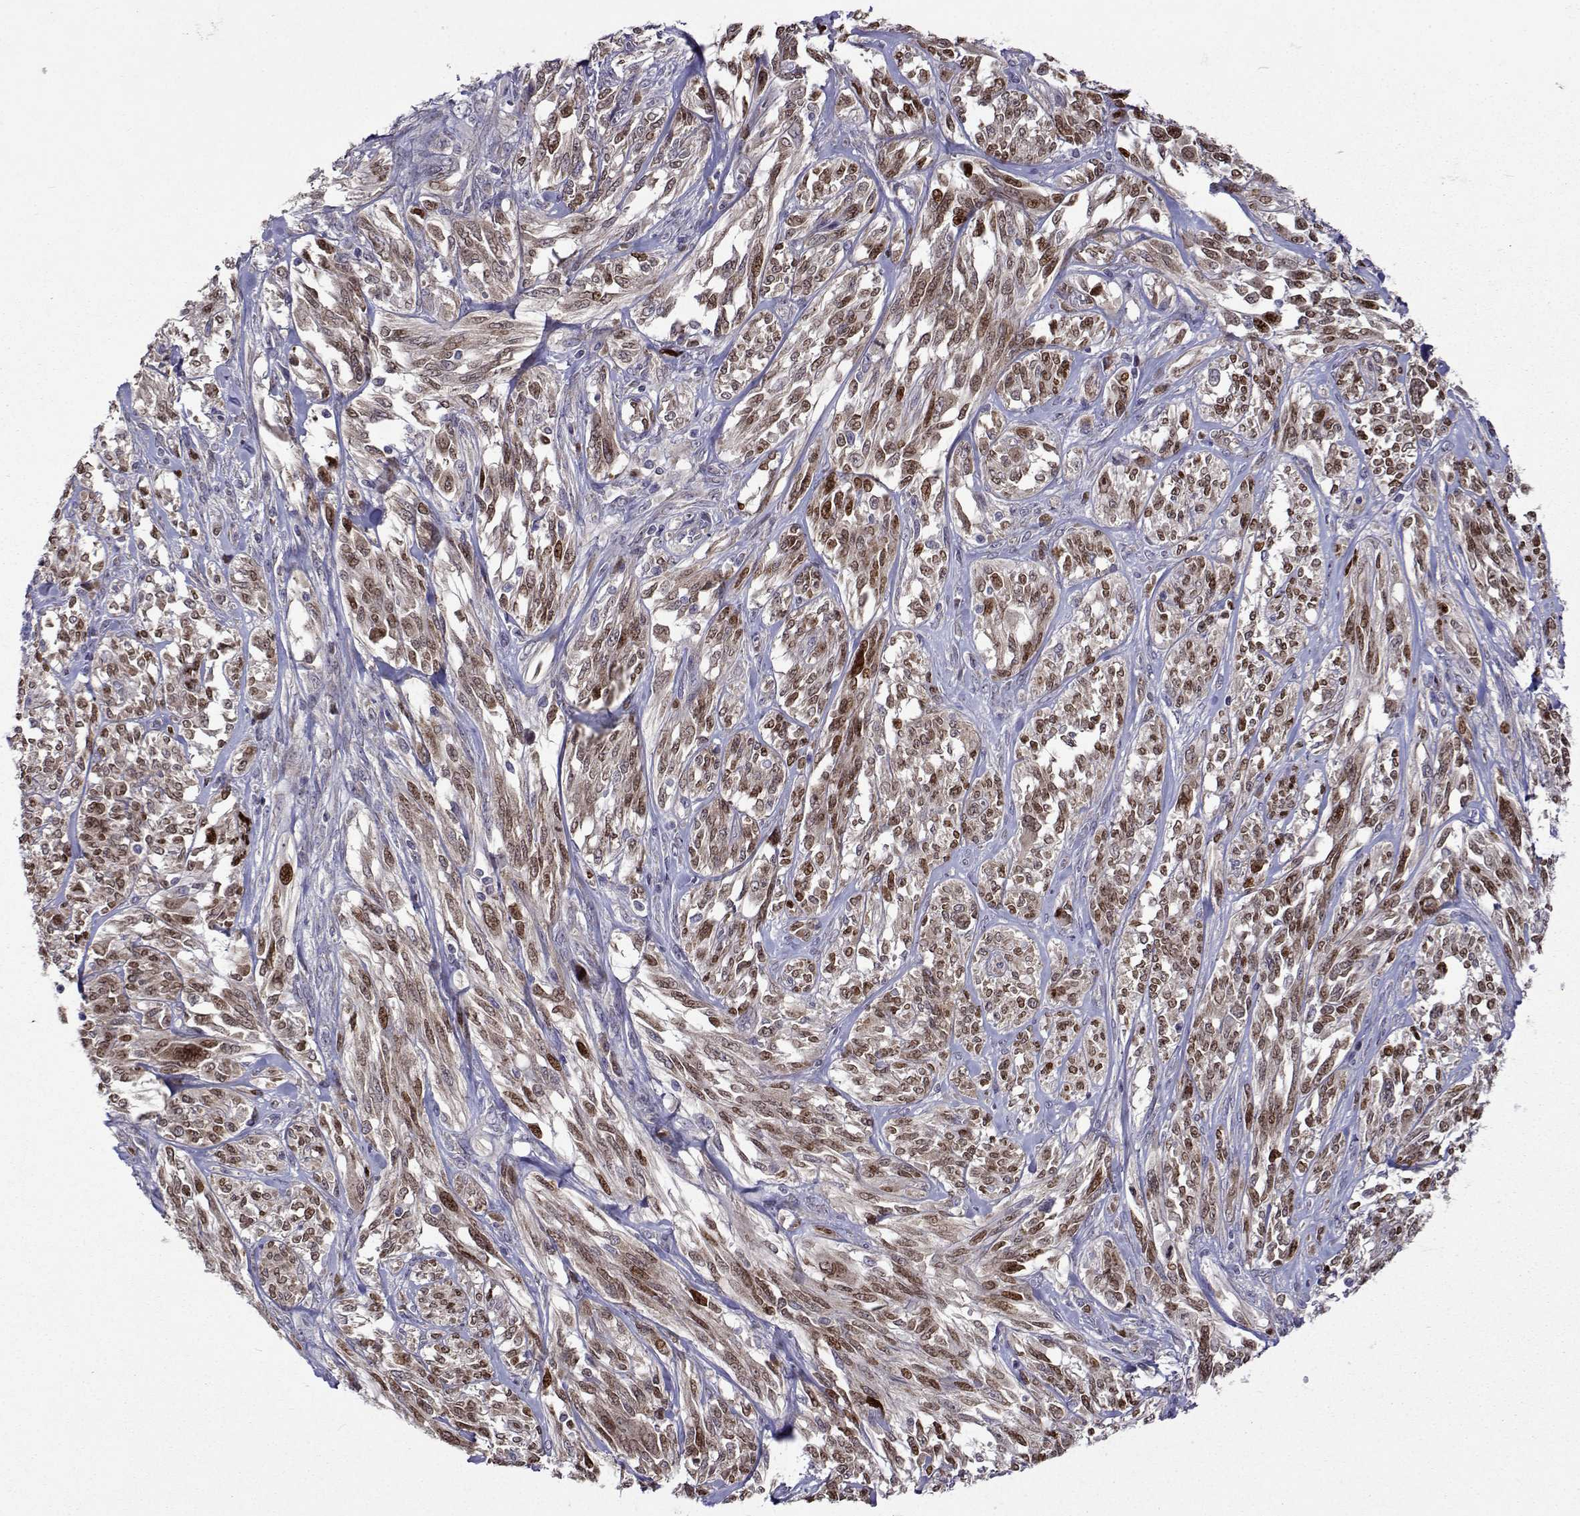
{"staining": {"intensity": "weak", "quantity": ">75%", "location": "cytoplasmic/membranous,nuclear"}, "tissue": "melanoma", "cell_type": "Tumor cells", "image_type": "cancer", "snomed": [{"axis": "morphology", "description": "Malignant melanoma, NOS"}, {"axis": "topography", "description": "Skin"}], "caption": "Immunohistochemistry of human melanoma shows low levels of weak cytoplasmic/membranous and nuclear positivity in about >75% of tumor cells. The staining was performed using DAB (3,3'-diaminobenzidine) to visualize the protein expression in brown, while the nuclei were stained in blue with hematoxylin (Magnification: 20x).", "gene": "TARBP2", "patient": {"sex": "female", "age": 91}}